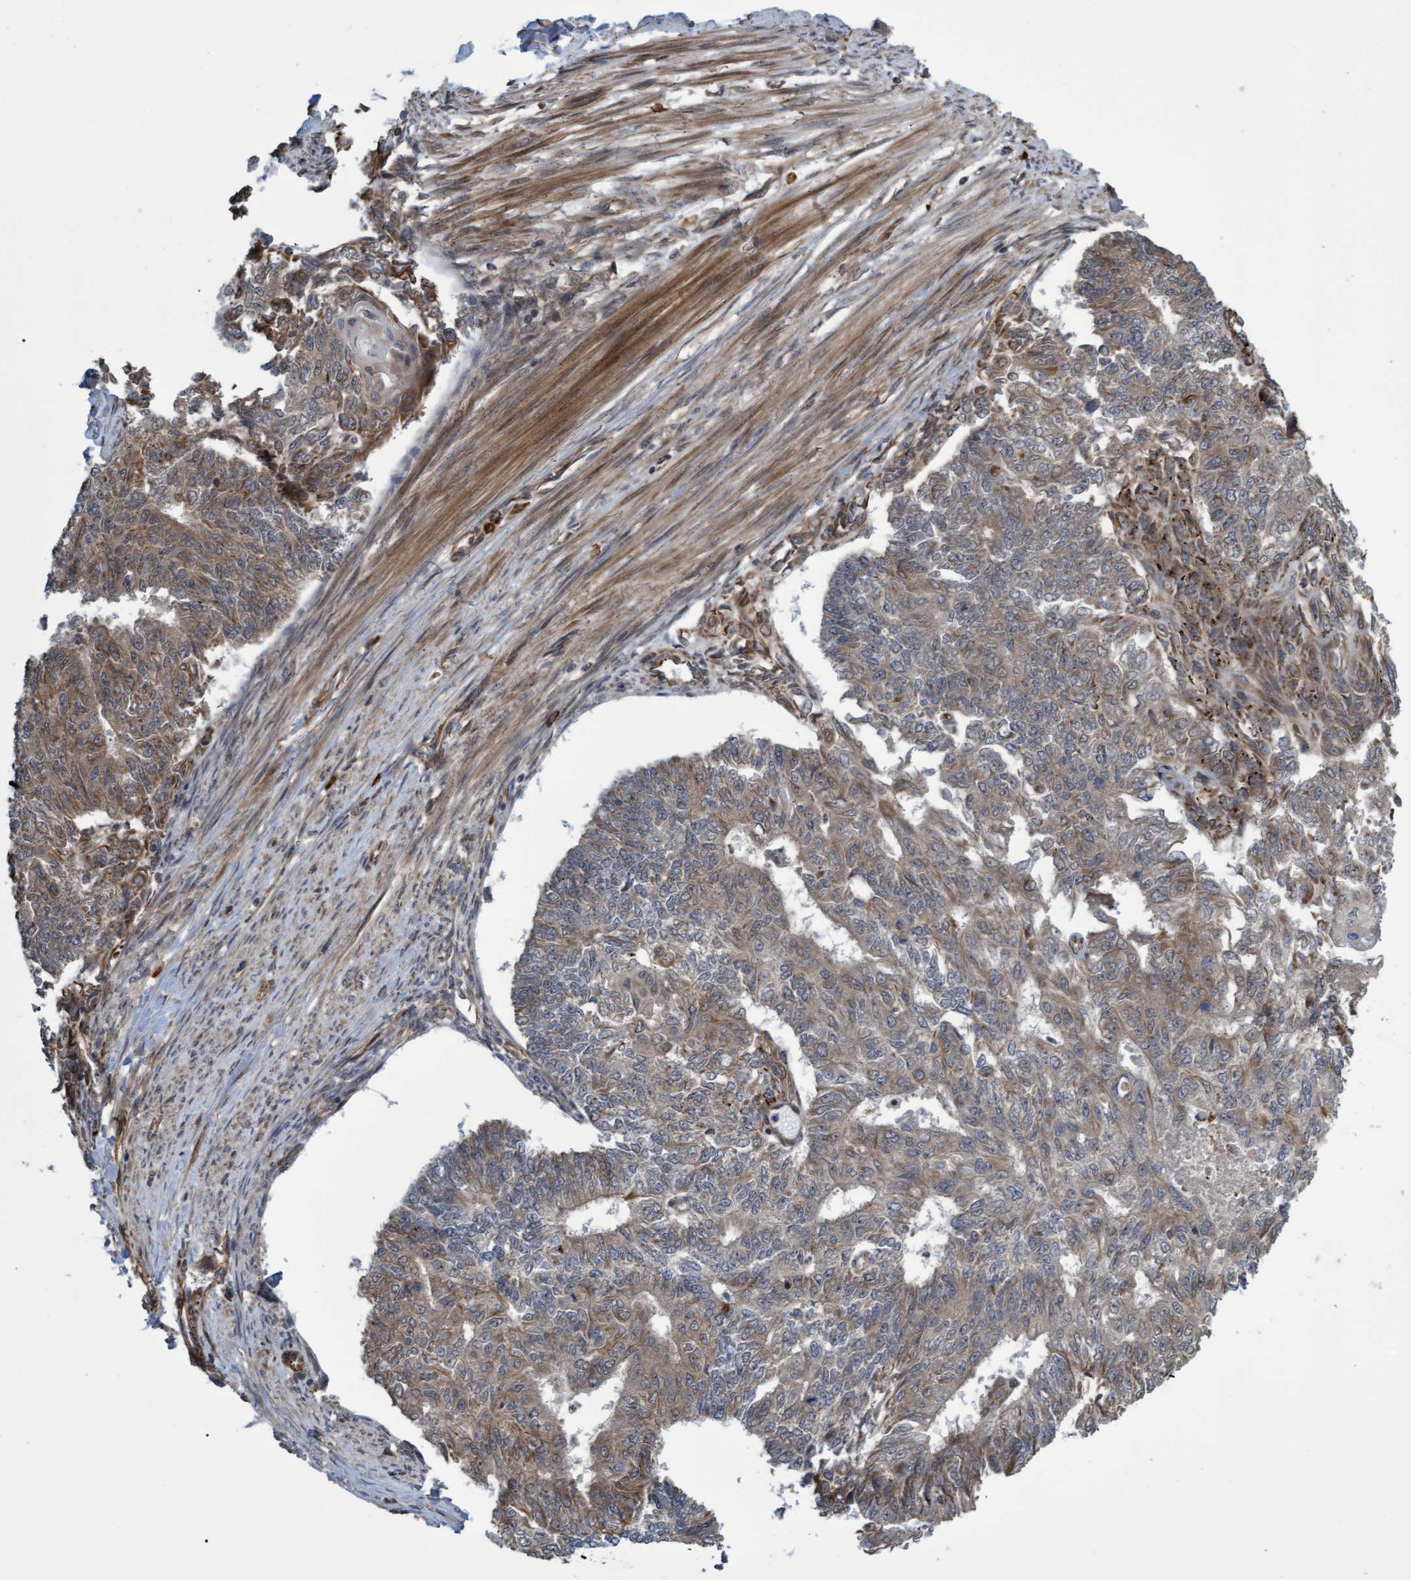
{"staining": {"intensity": "weak", "quantity": ">75%", "location": "cytoplasmic/membranous"}, "tissue": "endometrial cancer", "cell_type": "Tumor cells", "image_type": "cancer", "snomed": [{"axis": "morphology", "description": "Adenocarcinoma, NOS"}, {"axis": "topography", "description": "Endometrium"}], "caption": "Immunohistochemistry of endometrial adenocarcinoma reveals low levels of weak cytoplasmic/membranous positivity in approximately >75% of tumor cells. (DAB IHC, brown staining for protein, blue staining for nuclei).", "gene": "TNFRSF10B", "patient": {"sex": "female", "age": 32}}